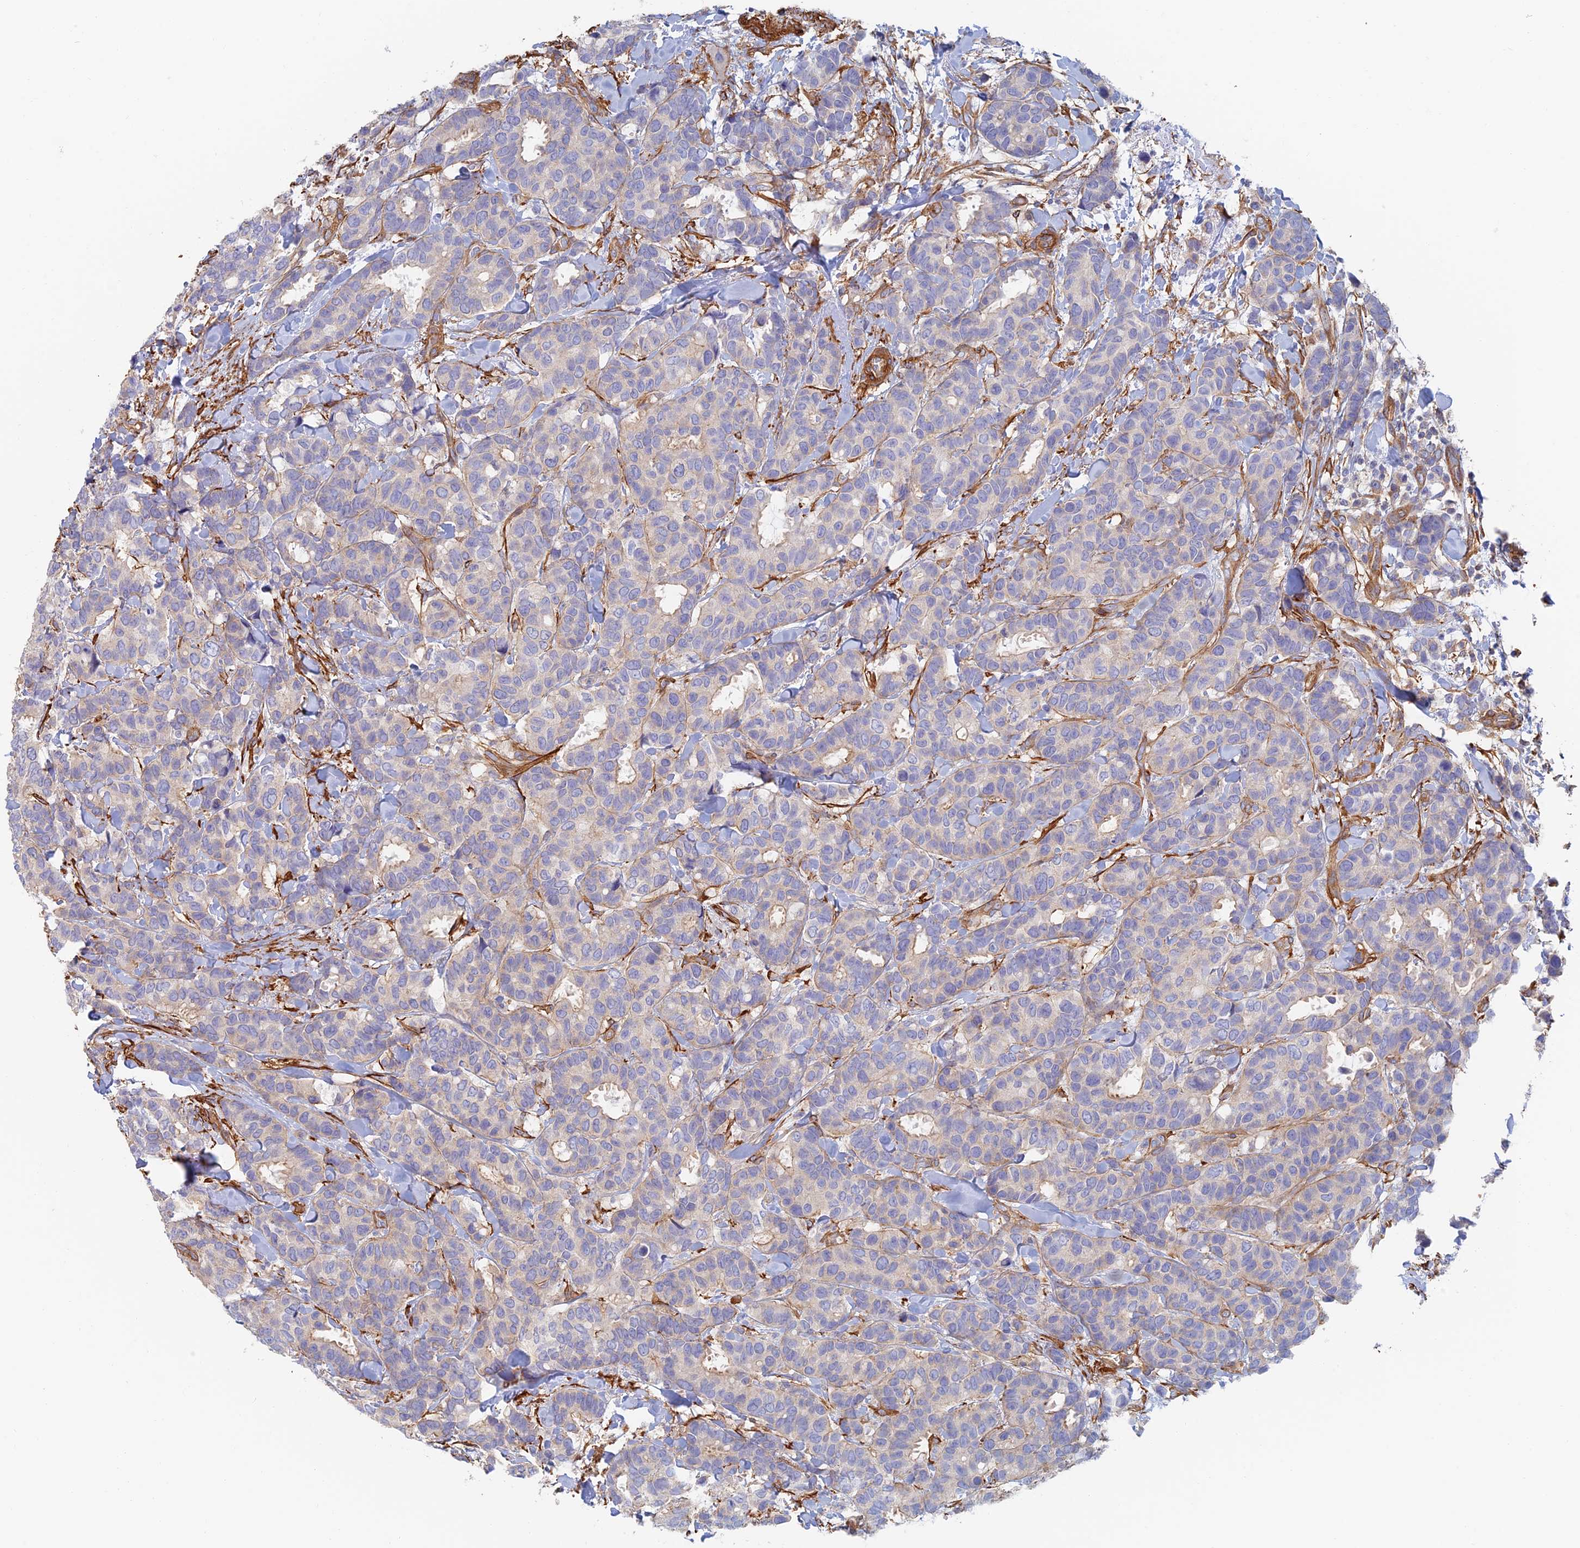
{"staining": {"intensity": "negative", "quantity": "none", "location": "none"}, "tissue": "breast cancer", "cell_type": "Tumor cells", "image_type": "cancer", "snomed": [{"axis": "morphology", "description": "Normal tissue, NOS"}, {"axis": "morphology", "description": "Duct carcinoma"}, {"axis": "topography", "description": "Breast"}], "caption": "Tumor cells show no significant protein staining in breast infiltrating ductal carcinoma.", "gene": "PAK4", "patient": {"sex": "female", "age": 87}}